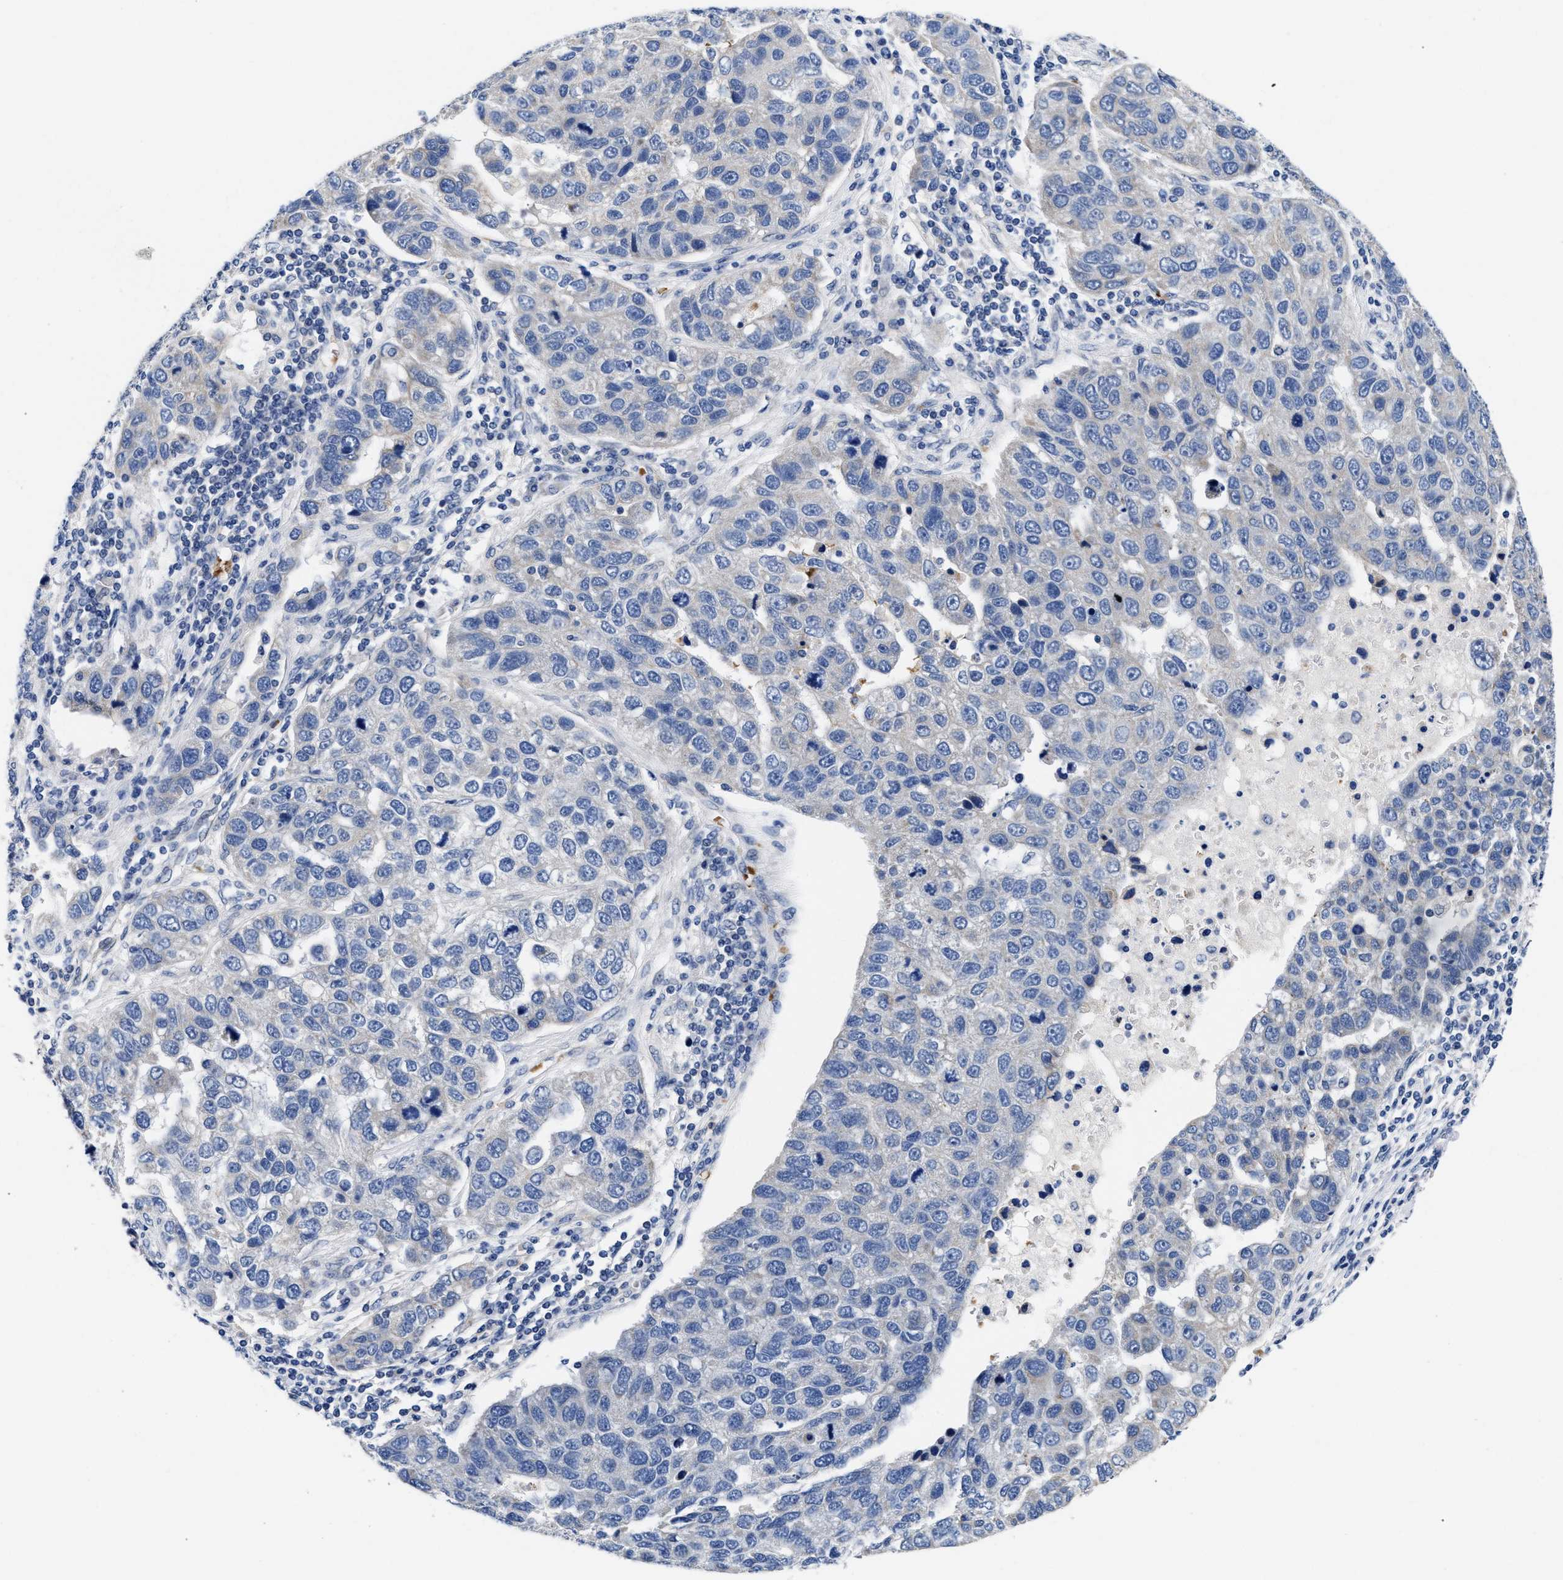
{"staining": {"intensity": "negative", "quantity": "none", "location": "none"}, "tissue": "pancreatic cancer", "cell_type": "Tumor cells", "image_type": "cancer", "snomed": [{"axis": "morphology", "description": "Adenocarcinoma, NOS"}, {"axis": "topography", "description": "Pancreas"}], "caption": "This image is of adenocarcinoma (pancreatic) stained with immunohistochemistry (IHC) to label a protein in brown with the nuclei are counter-stained blue. There is no positivity in tumor cells.", "gene": "RINT1", "patient": {"sex": "female", "age": 61}}